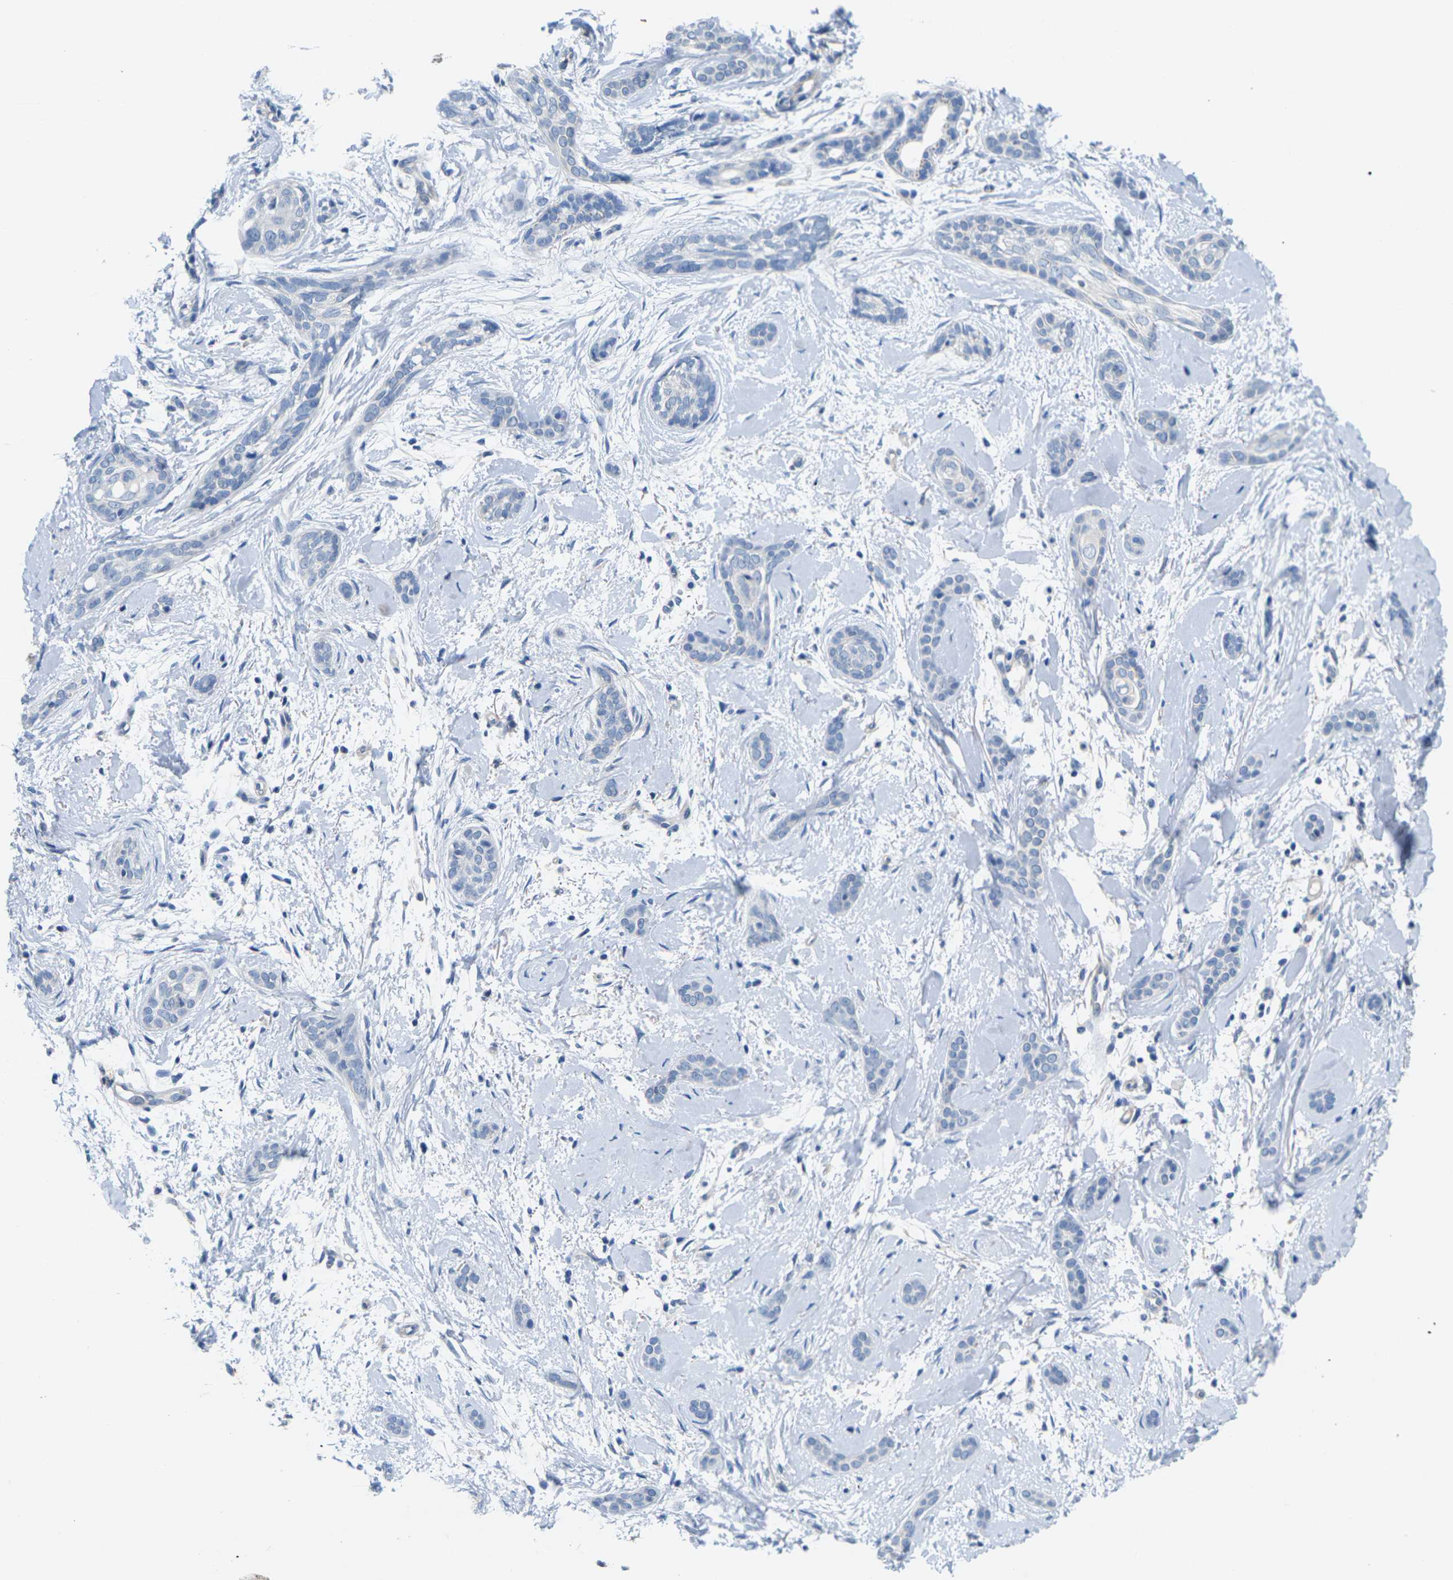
{"staining": {"intensity": "negative", "quantity": "none", "location": "none"}, "tissue": "skin cancer", "cell_type": "Tumor cells", "image_type": "cancer", "snomed": [{"axis": "morphology", "description": "Basal cell carcinoma"}, {"axis": "morphology", "description": "Adnexal tumor, benign"}, {"axis": "topography", "description": "Skin"}], "caption": "Skin benign adnexal tumor stained for a protein using immunohistochemistry (IHC) exhibits no expression tumor cells.", "gene": "ITGA5", "patient": {"sex": "female", "age": 42}}